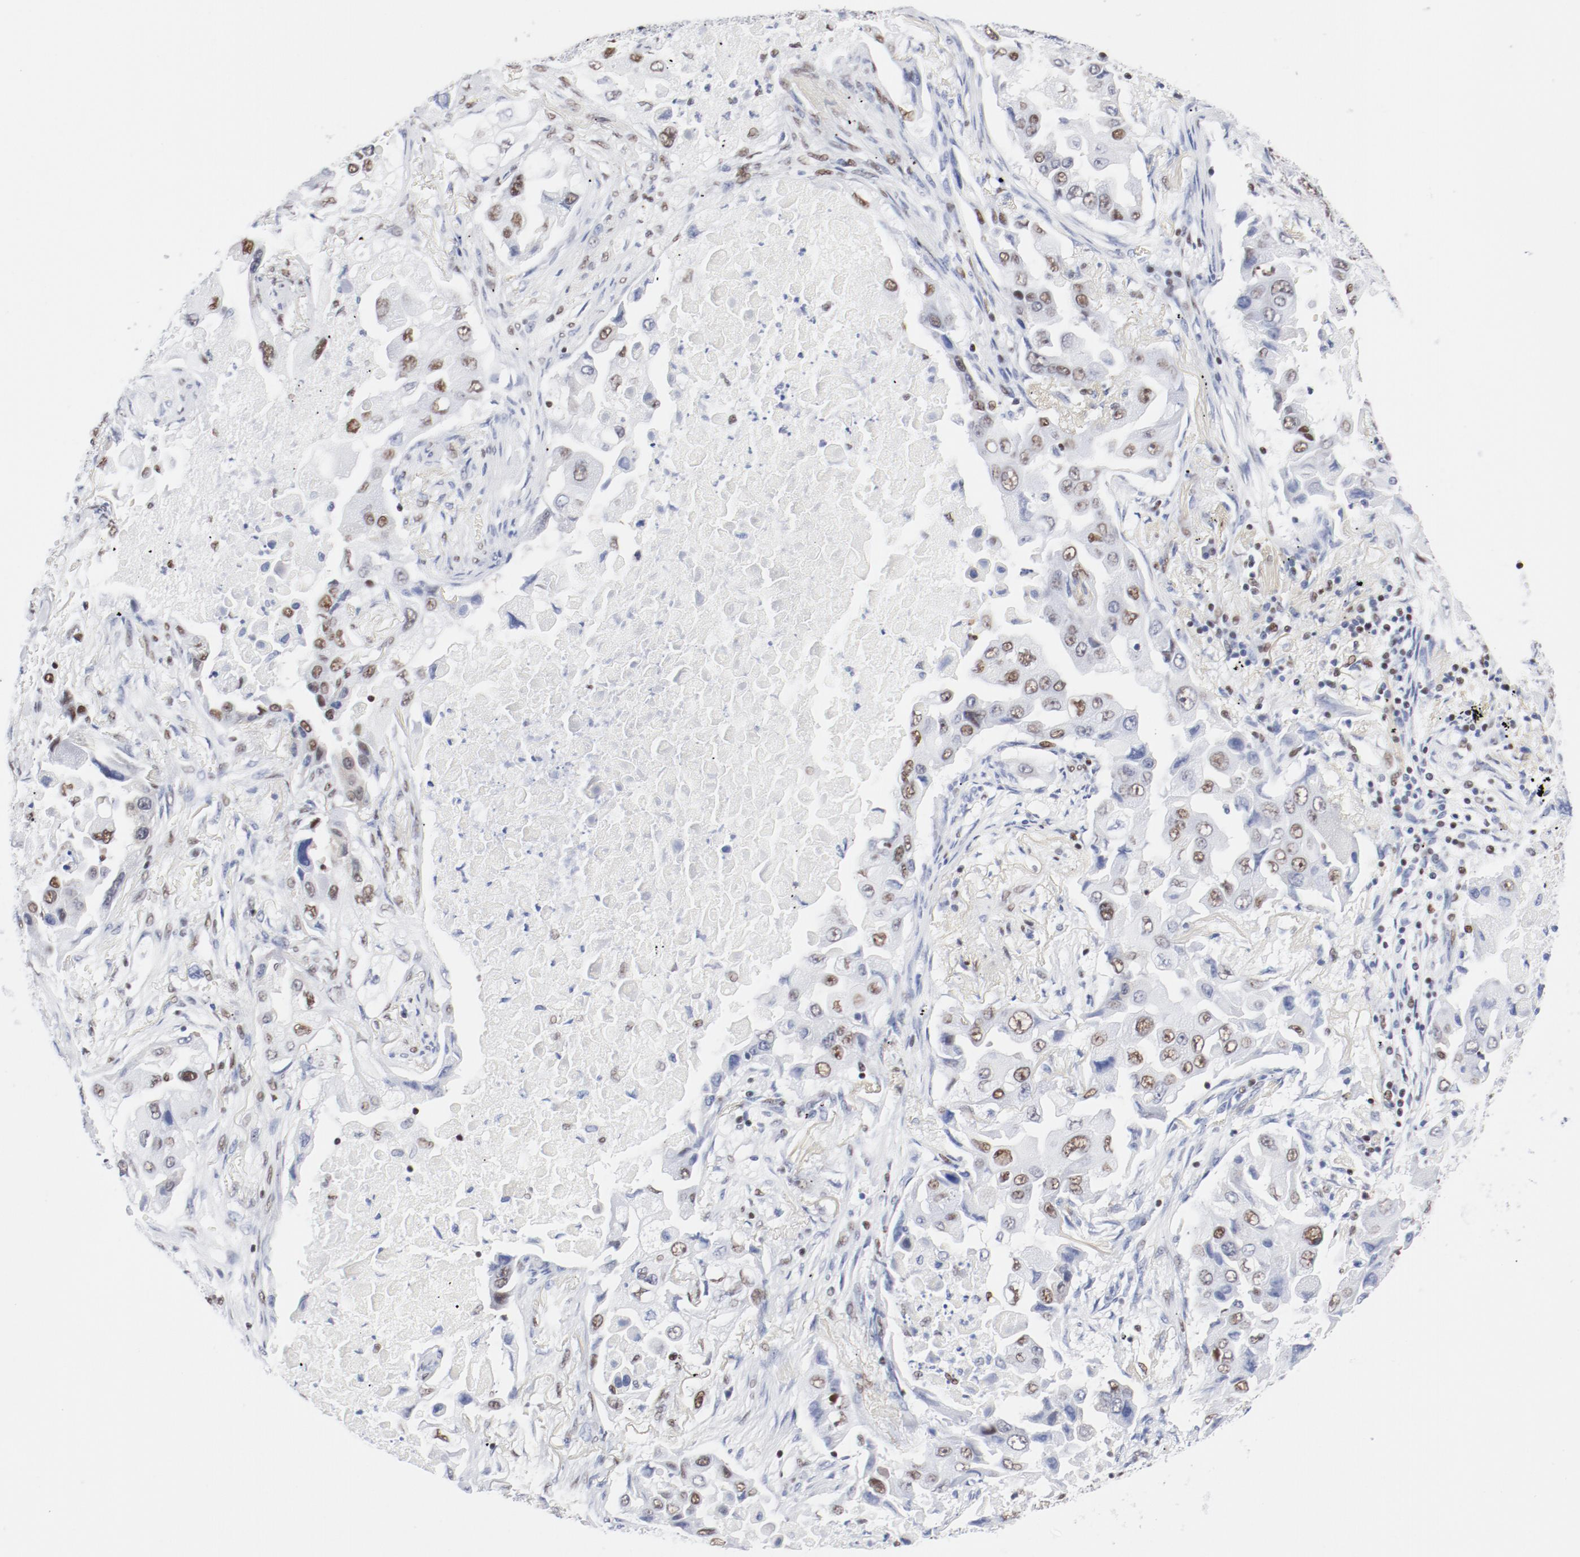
{"staining": {"intensity": "moderate", "quantity": "<25%", "location": "nuclear"}, "tissue": "lung cancer", "cell_type": "Tumor cells", "image_type": "cancer", "snomed": [{"axis": "morphology", "description": "Adenocarcinoma, NOS"}, {"axis": "topography", "description": "Lung"}], "caption": "There is low levels of moderate nuclear expression in tumor cells of lung adenocarcinoma, as demonstrated by immunohistochemical staining (brown color).", "gene": "ATF2", "patient": {"sex": "female", "age": 65}}